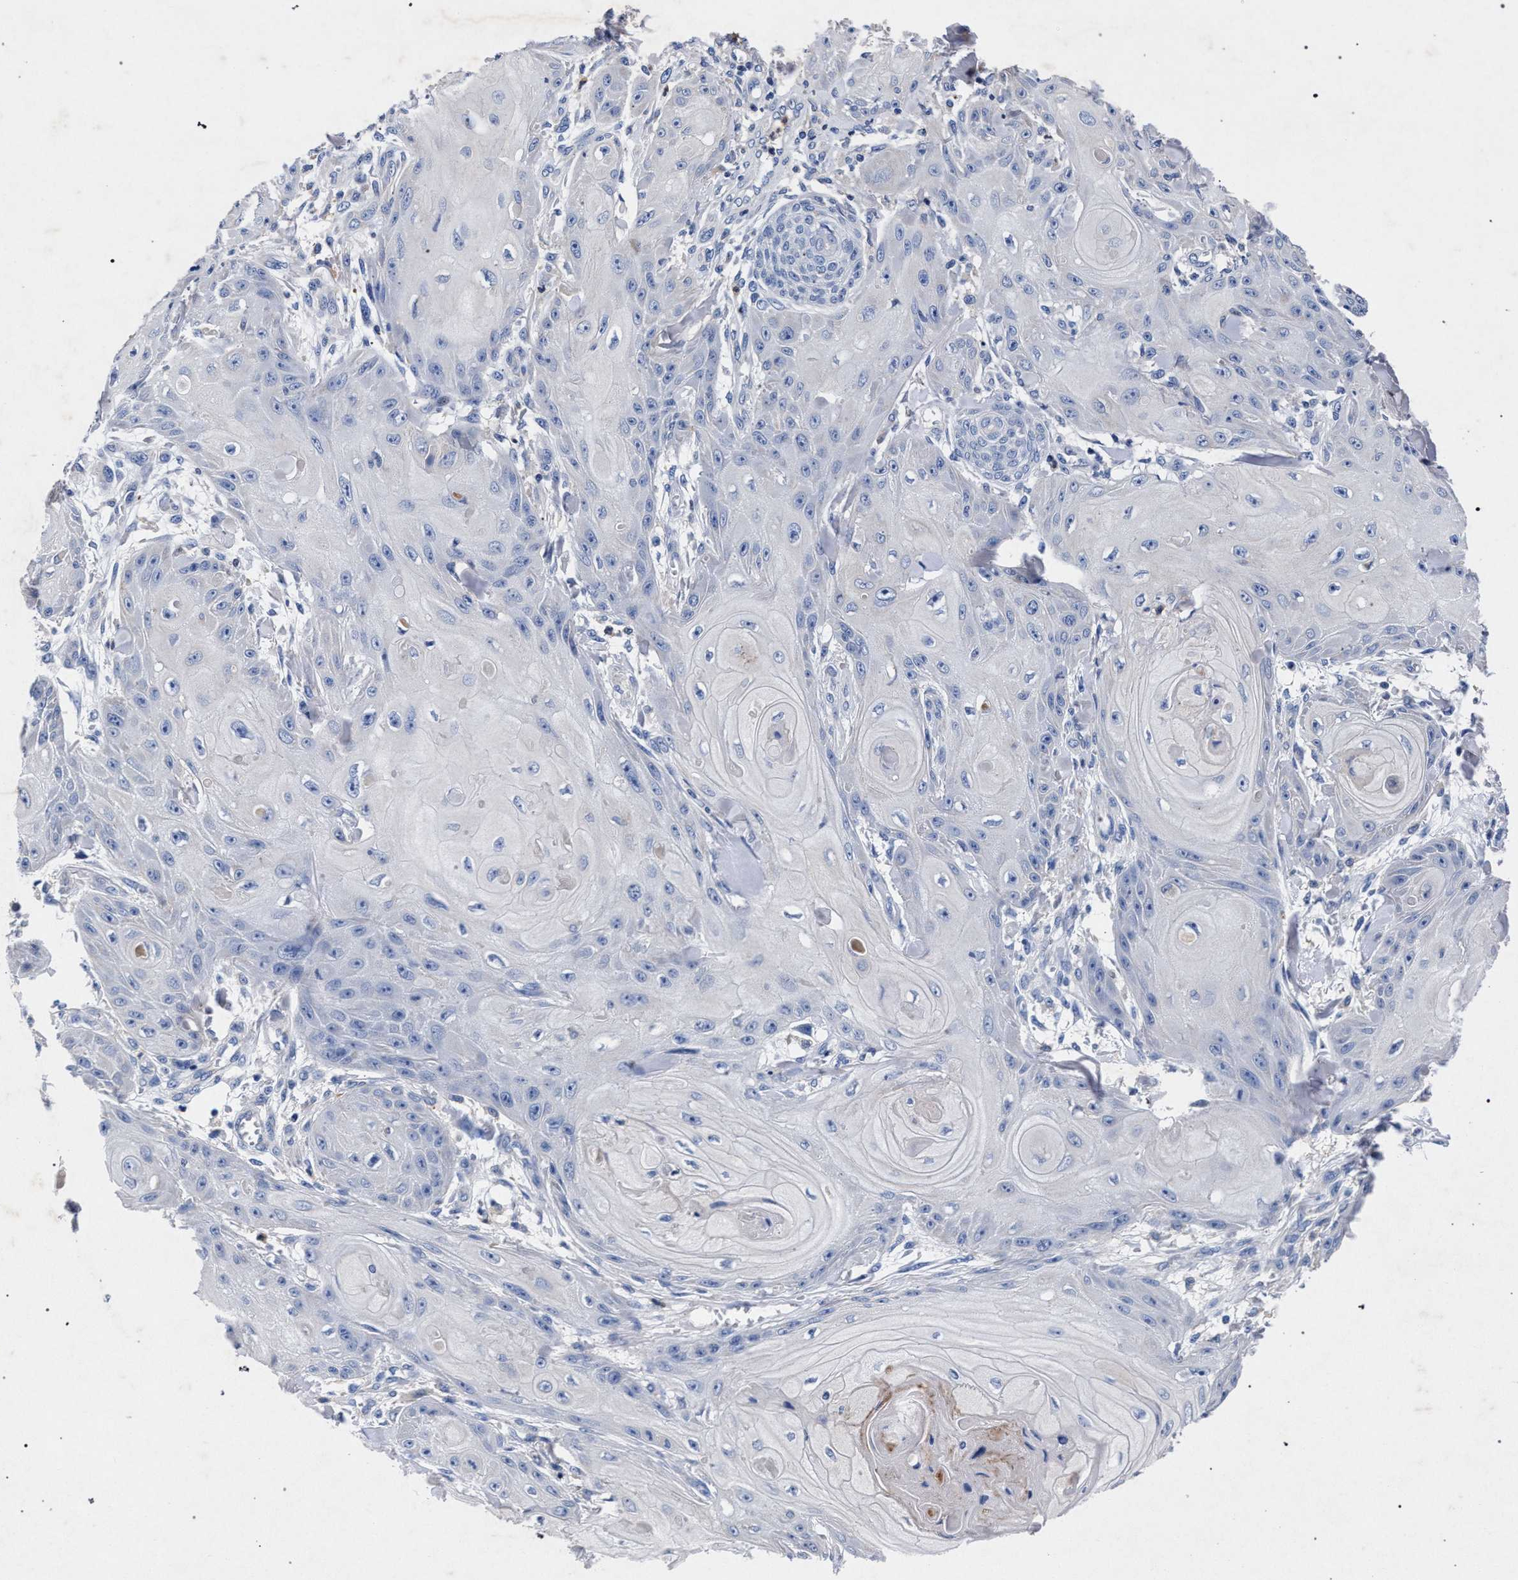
{"staining": {"intensity": "negative", "quantity": "none", "location": "none"}, "tissue": "skin cancer", "cell_type": "Tumor cells", "image_type": "cancer", "snomed": [{"axis": "morphology", "description": "Squamous cell carcinoma, NOS"}, {"axis": "topography", "description": "Skin"}], "caption": "Histopathology image shows no significant protein expression in tumor cells of skin cancer. (Stains: DAB (3,3'-diaminobenzidine) IHC with hematoxylin counter stain, Microscopy: brightfield microscopy at high magnification).", "gene": "HSD17B14", "patient": {"sex": "male", "age": 74}}